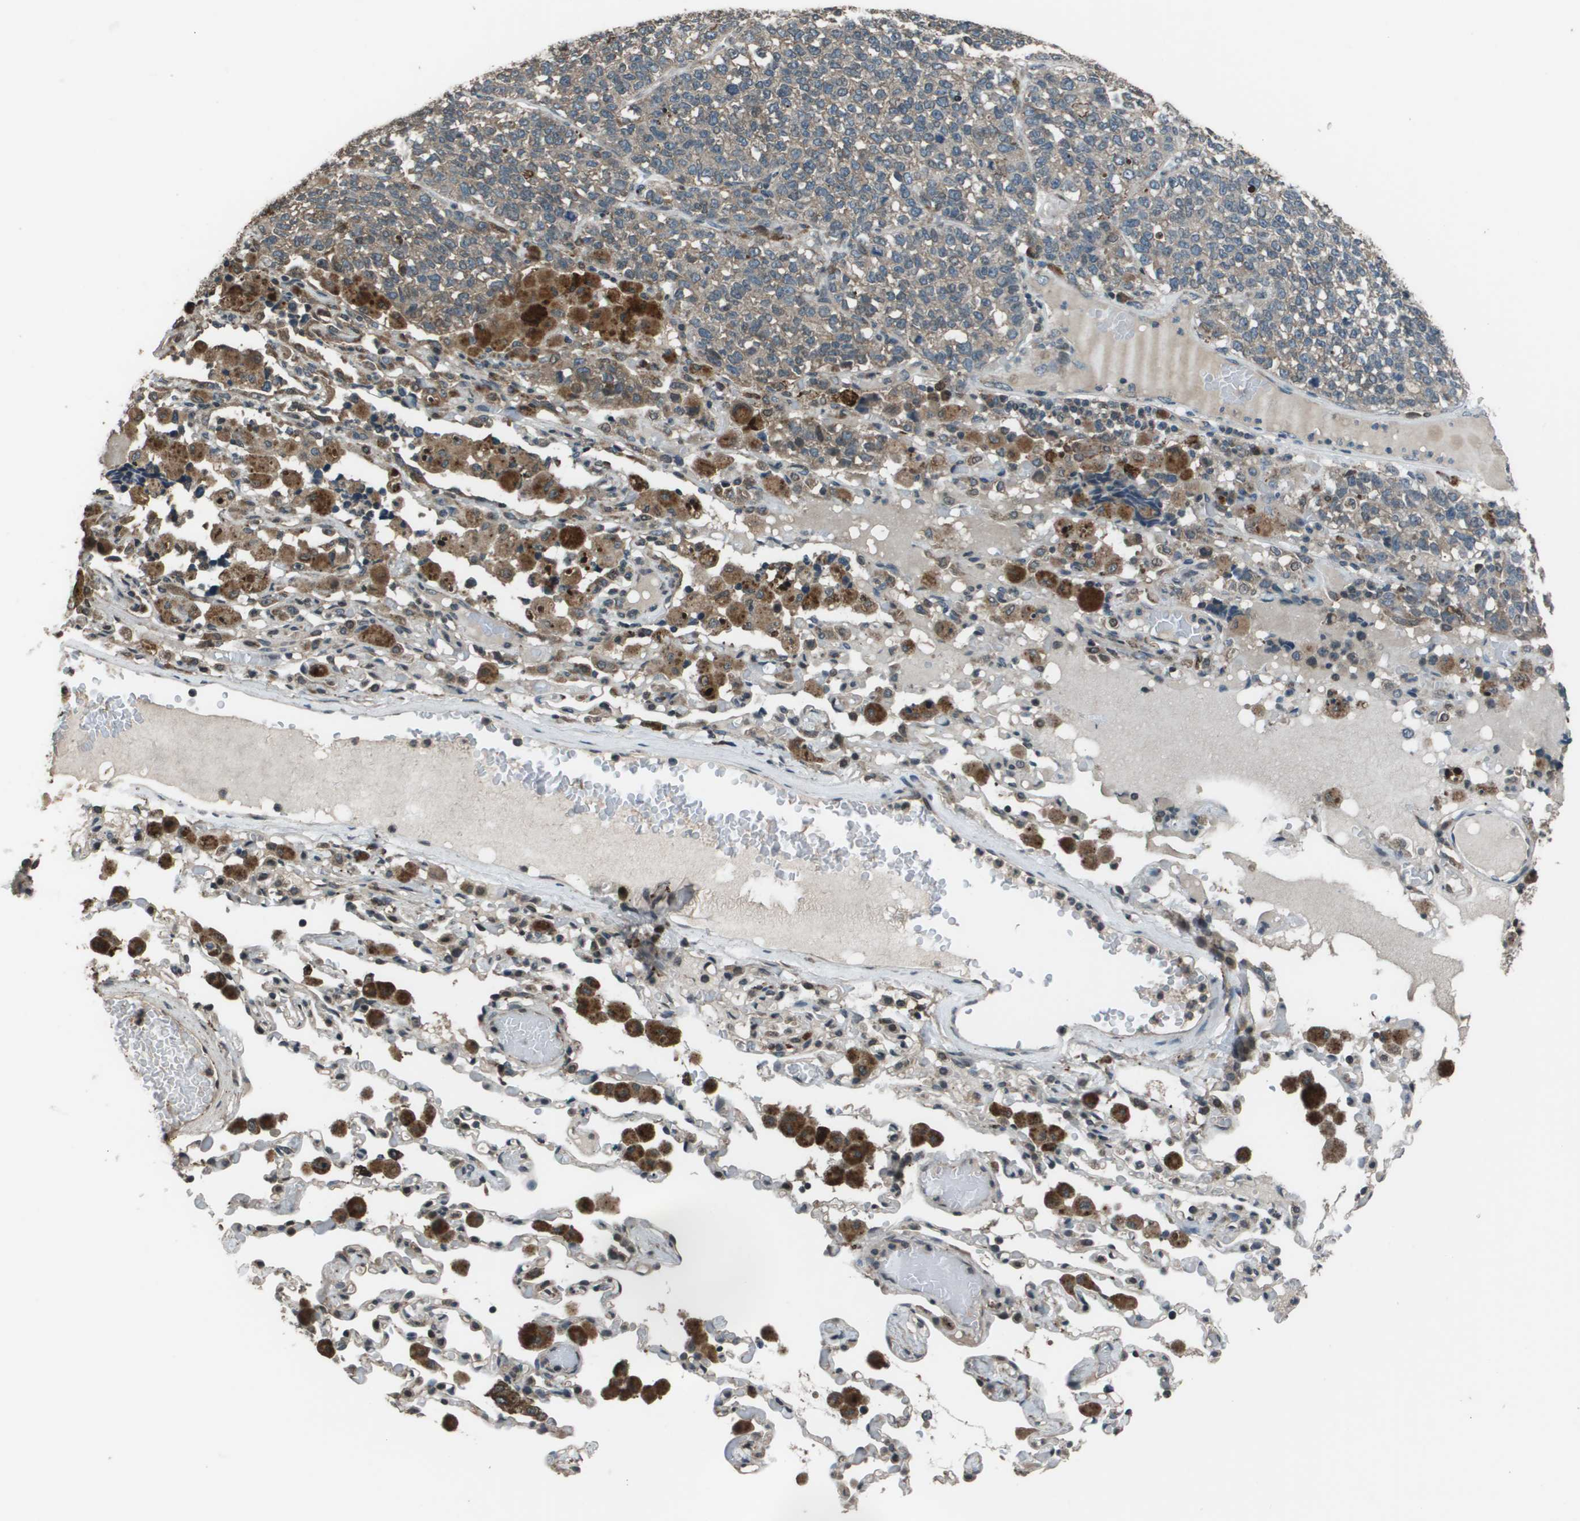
{"staining": {"intensity": "moderate", "quantity": "<25%", "location": "cytoplasmic/membranous"}, "tissue": "lung cancer", "cell_type": "Tumor cells", "image_type": "cancer", "snomed": [{"axis": "morphology", "description": "Adenocarcinoma, NOS"}, {"axis": "topography", "description": "Lung"}], "caption": "High-power microscopy captured an immunohistochemistry histopathology image of lung adenocarcinoma, revealing moderate cytoplasmic/membranous positivity in about <25% of tumor cells. Using DAB (brown) and hematoxylin (blue) stains, captured at high magnification using brightfield microscopy.", "gene": "GOSR2", "patient": {"sex": "male", "age": 49}}